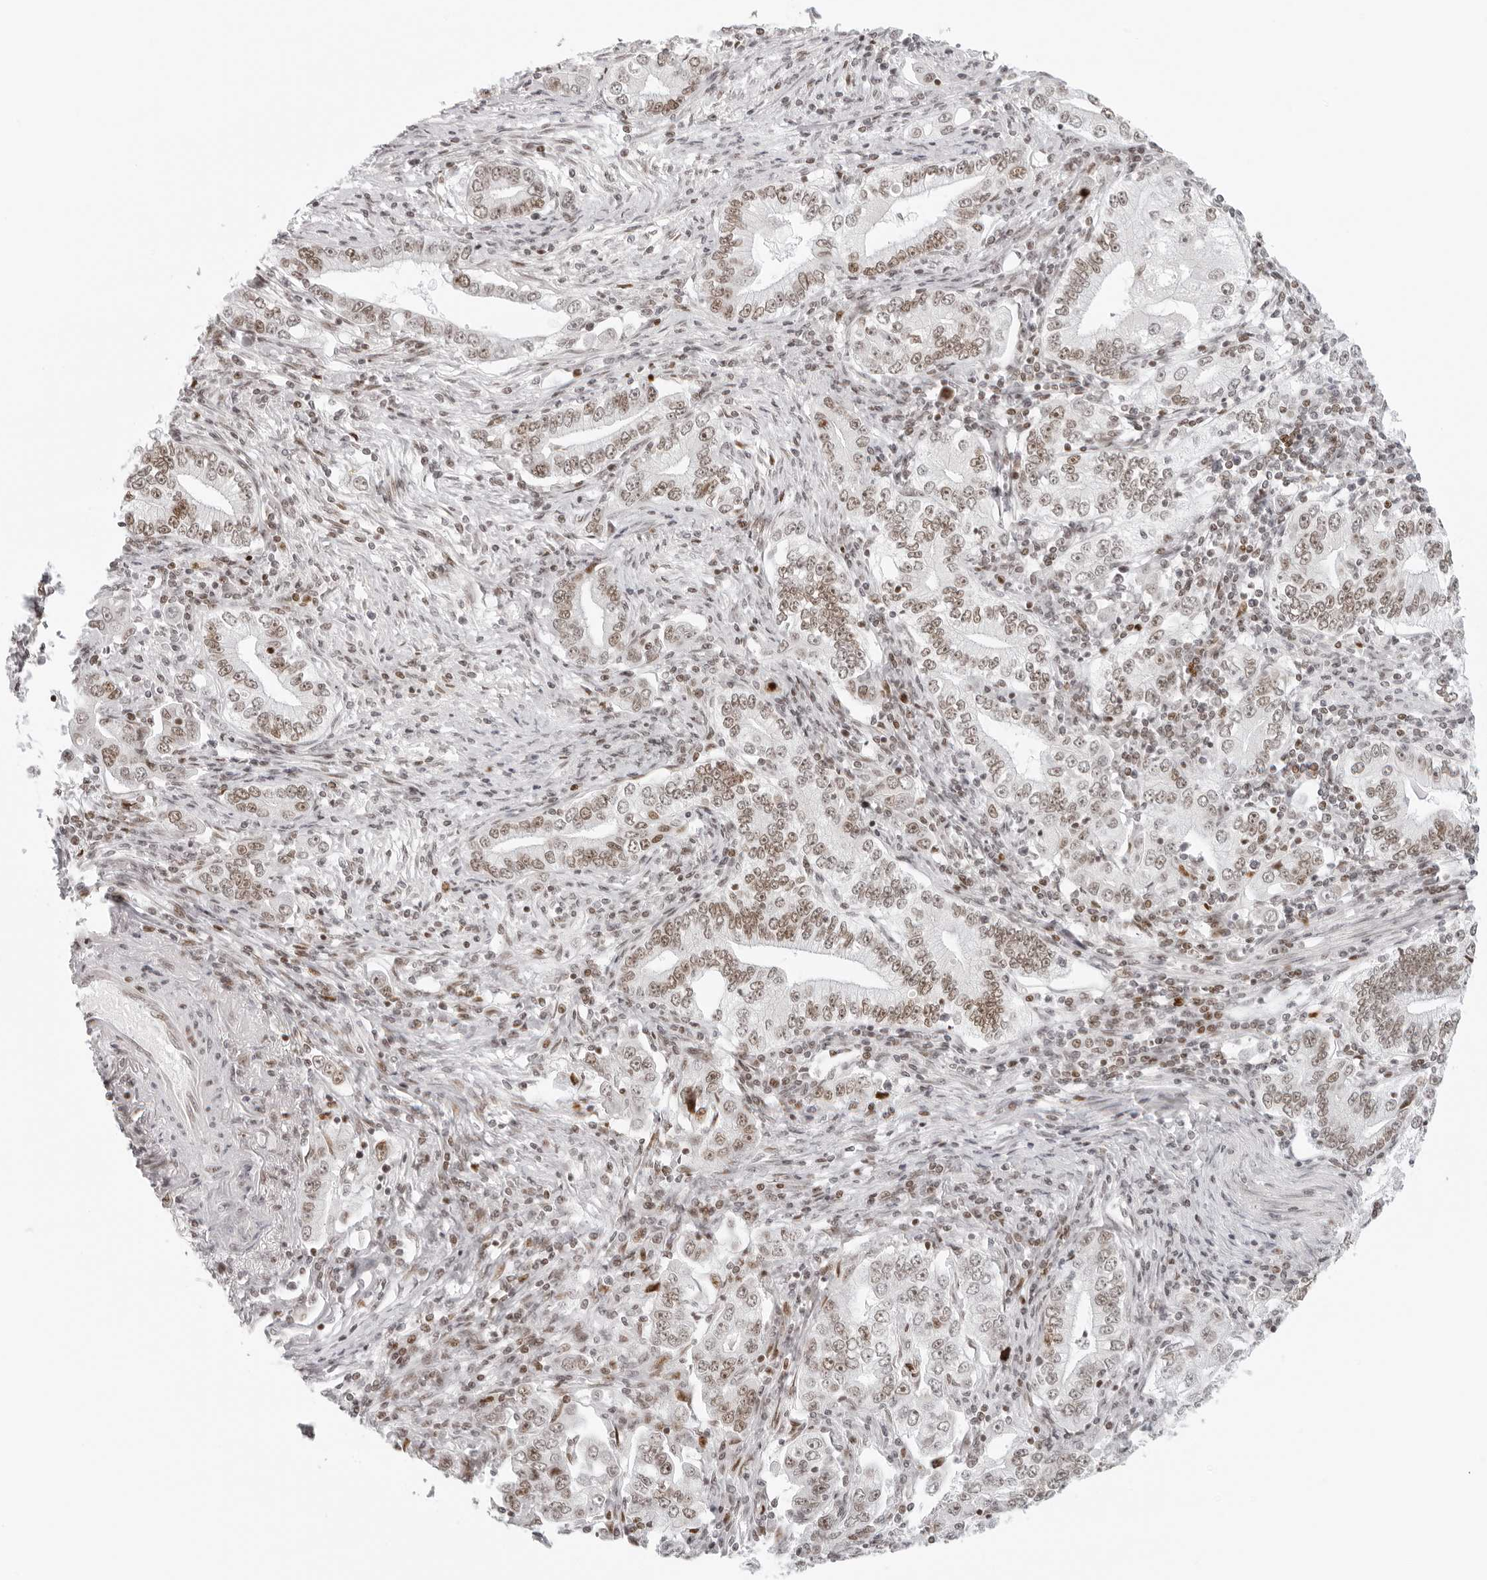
{"staining": {"intensity": "strong", "quantity": "25%-75%", "location": "nuclear"}, "tissue": "stomach cancer", "cell_type": "Tumor cells", "image_type": "cancer", "snomed": [{"axis": "morphology", "description": "Adenocarcinoma, NOS"}, {"axis": "topography", "description": "Stomach, lower"}], "caption": "Protein expression analysis of human stomach cancer reveals strong nuclear staining in approximately 25%-75% of tumor cells.", "gene": "RCC1", "patient": {"sex": "female", "age": 72}}